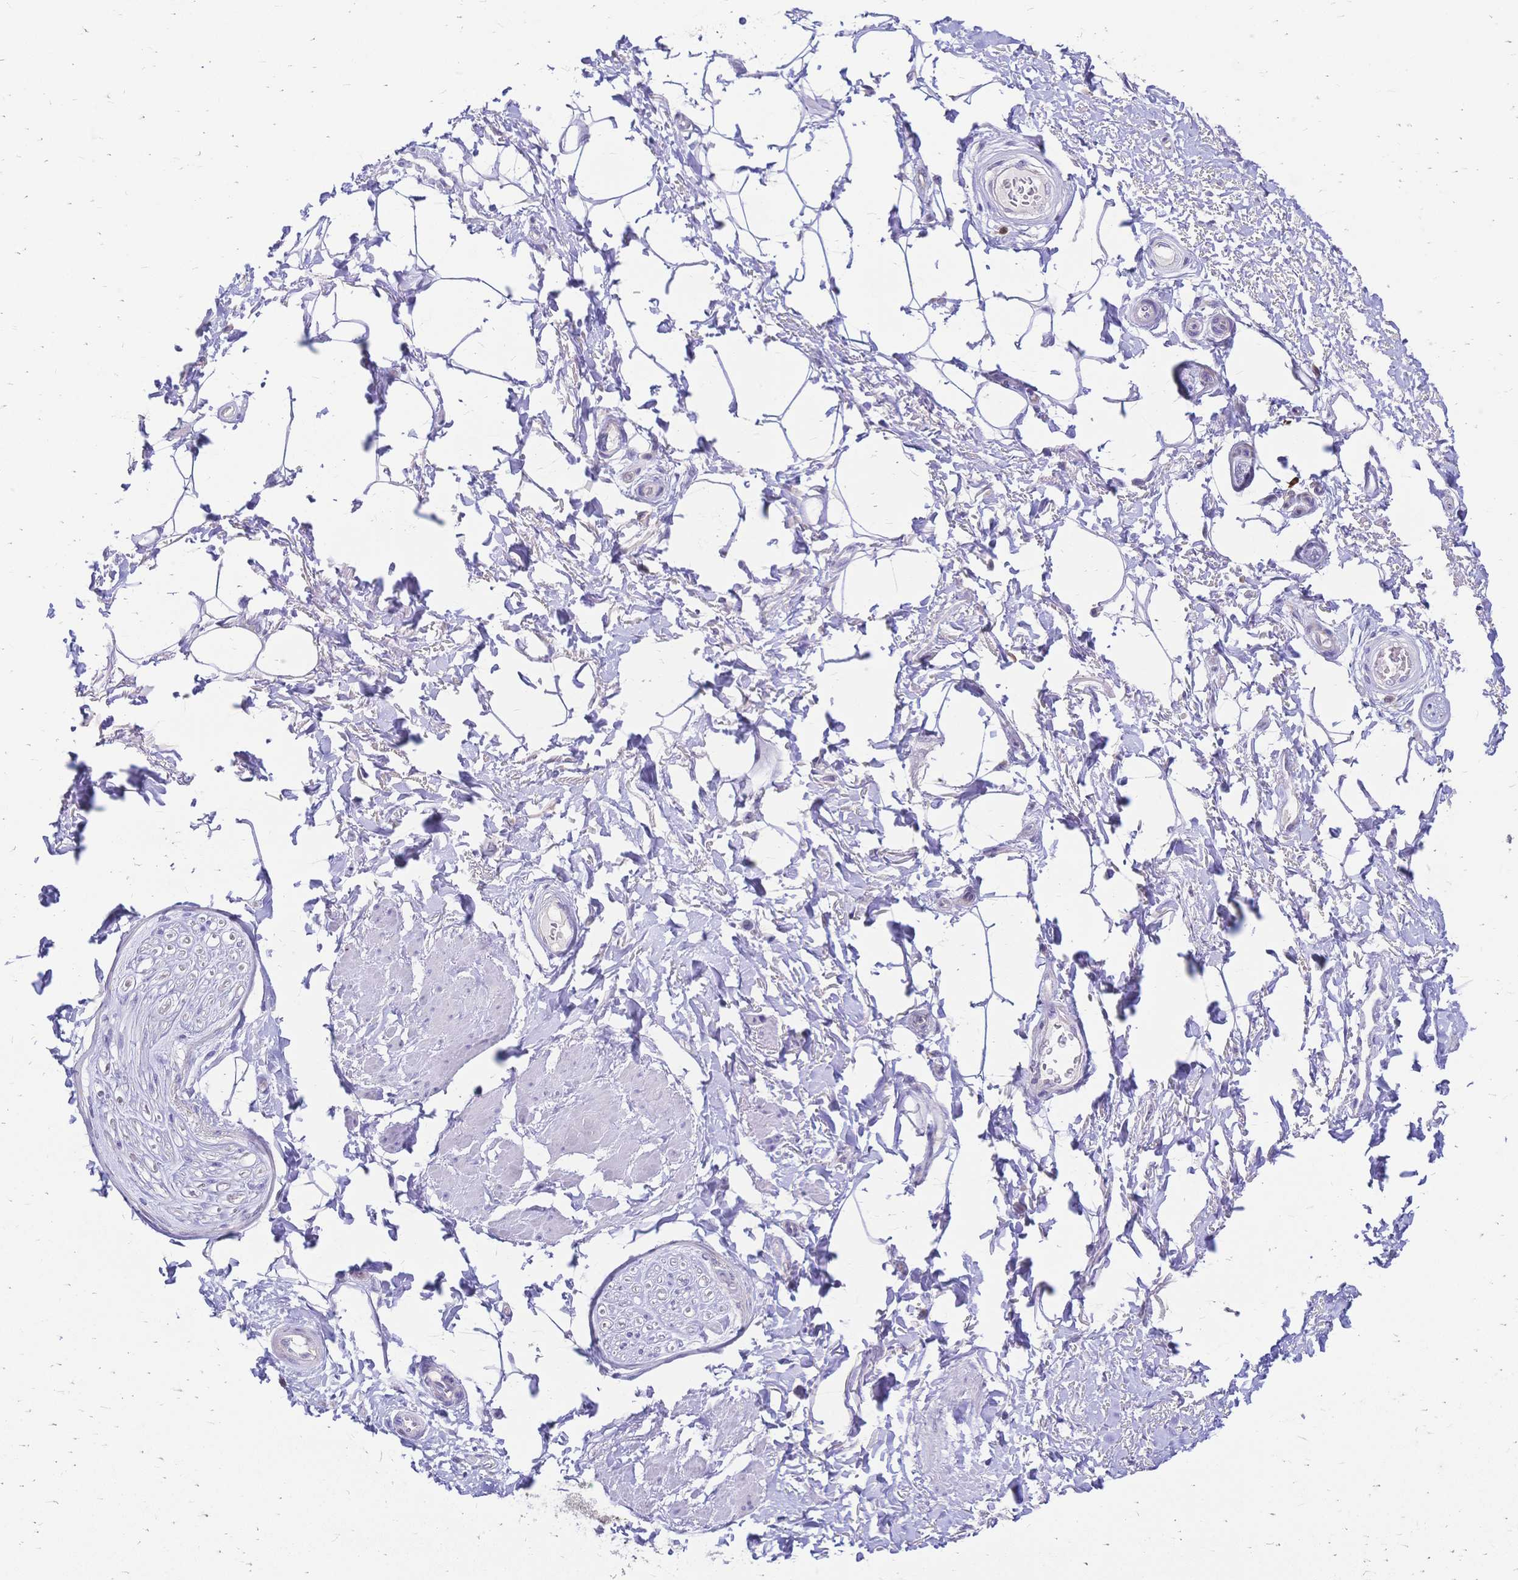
{"staining": {"intensity": "negative", "quantity": "none", "location": "none"}, "tissue": "adipose tissue", "cell_type": "Adipocytes", "image_type": "normal", "snomed": [{"axis": "morphology", "description": "Normal tissue, NOS"}, {"axis": "topography", "description": "Peripheral nerve tissue"}], "caption": "DAB (3,3'-diaminobenzidine) immunohistochemical staining of unremarkable human adipose tissue shows no significant staining in adipocytes.", "gene": "IL2RA", "patient": {"sex": "male", "age": 51}}